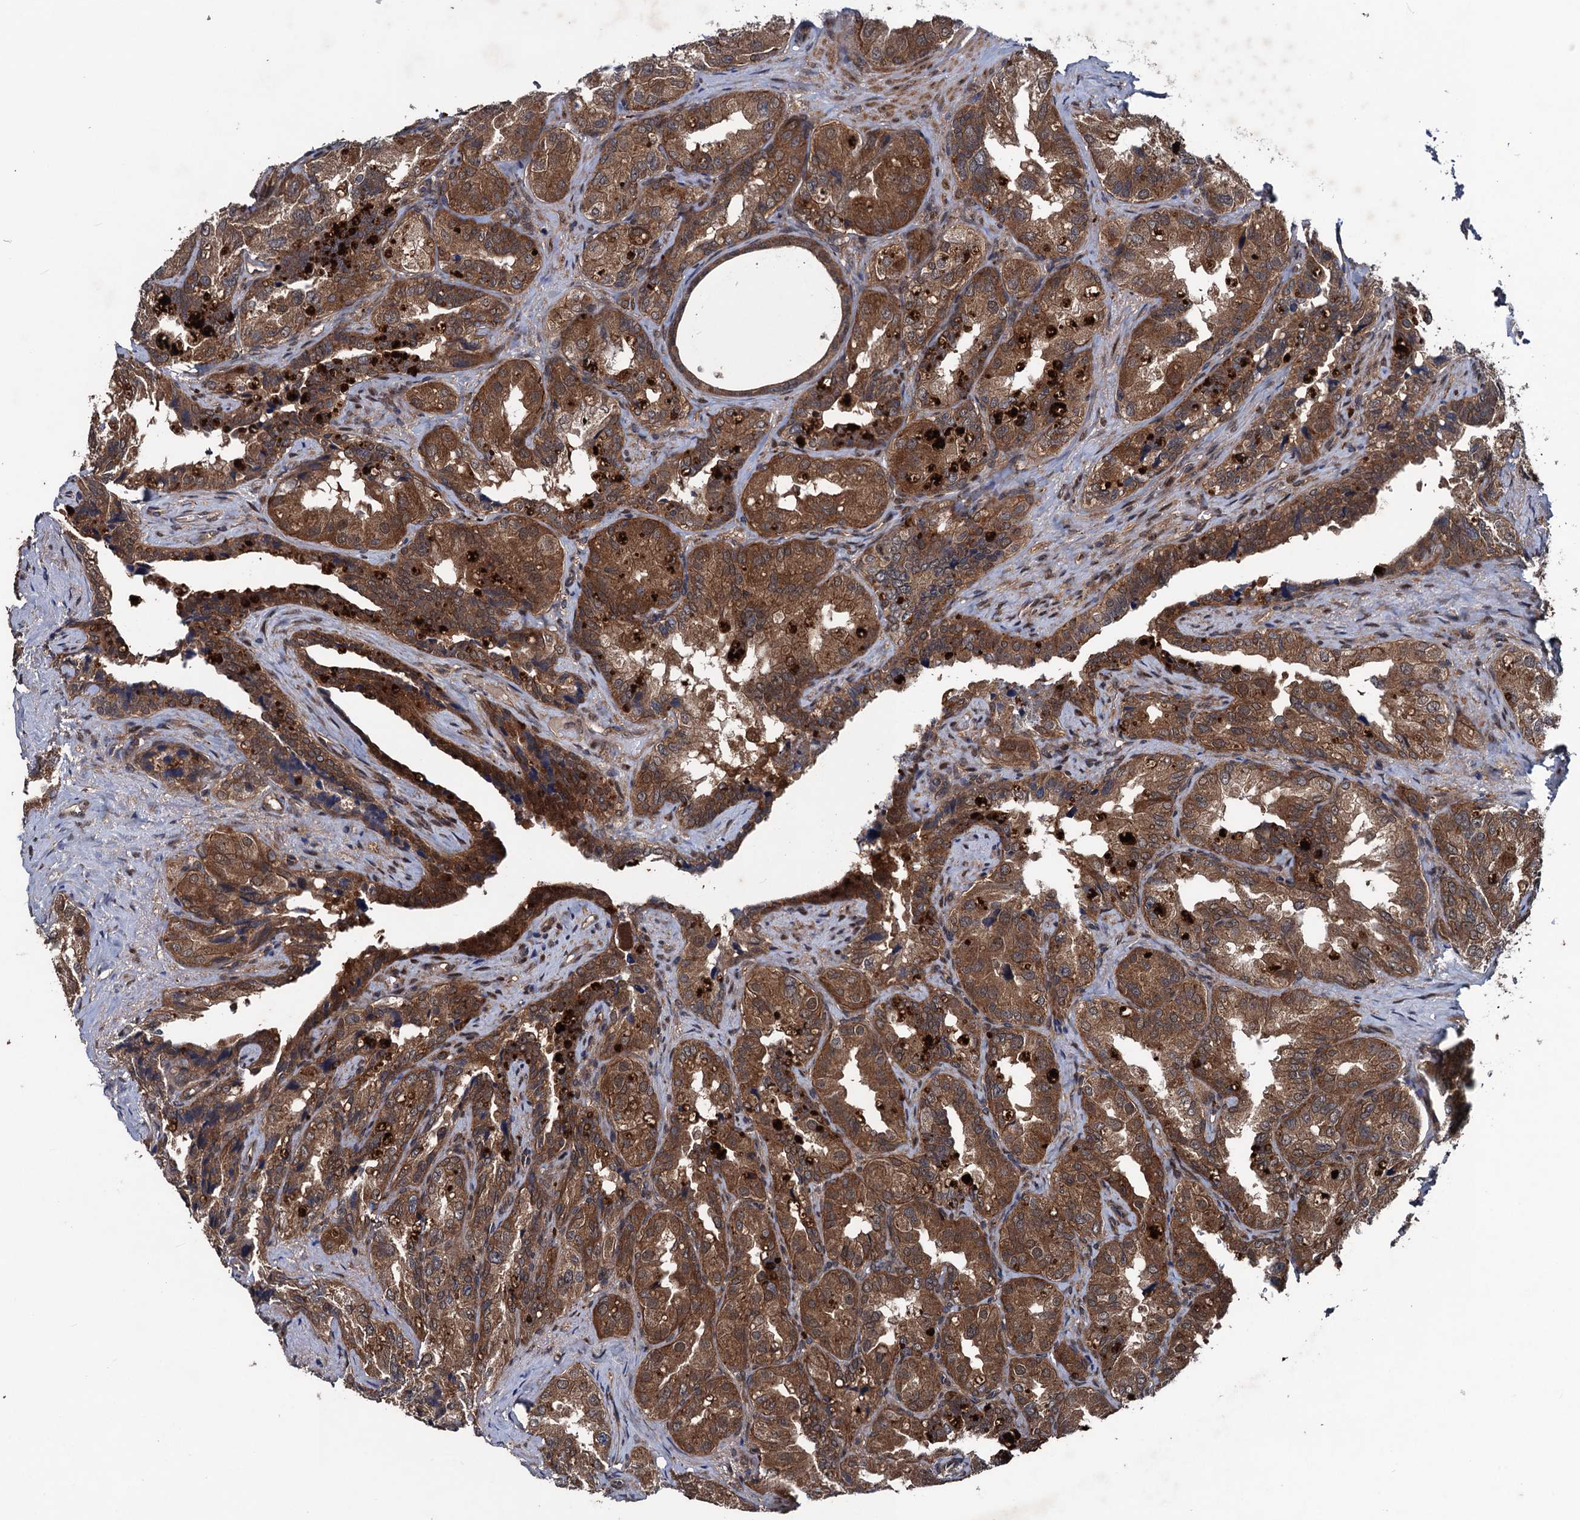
{"staining": {"intensity": "strong", "quantity": ">75%", "location": "cytoplasmic/membranous"}, "tissue": "seminal vesicle", "cell_type": "Glandular cells", "image_type": "normal", "snomed": [{"axis": "morphology", "description": "Normal tissue, NOS"}, {"axis": "topography", "description": "Seminal veicle"}, {"axis": "topography", "description": "Peripheral nerve tissue"}], "caption": "Immunohistochemical staining of benign seminal vesicle reveals strong cytoplasmic/membranous protein positivity in about >75% of glandular cells.", "gene": "BLTP3B", "patient": {"sex": "male", "age": 67}}